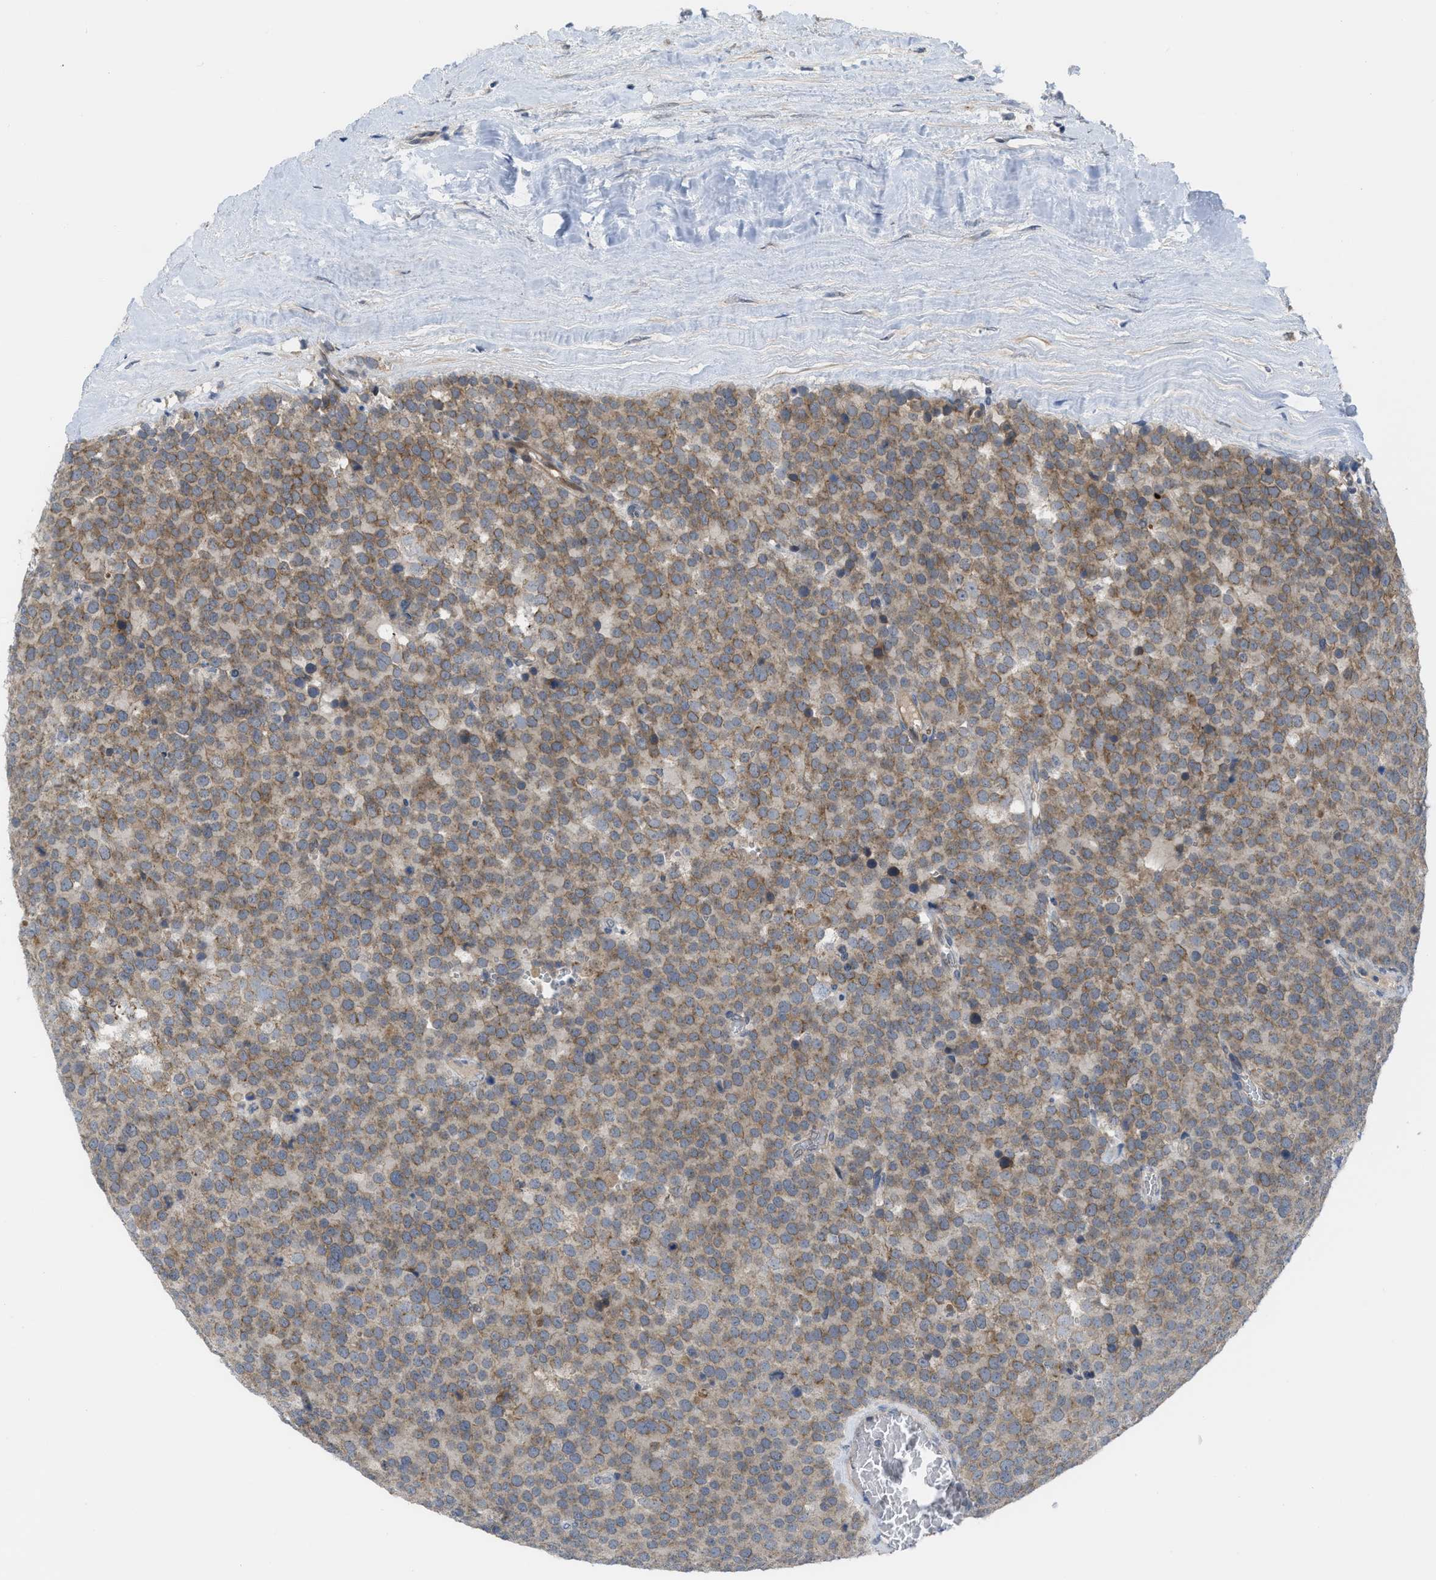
{"staining": {"intensity": "weak", "quantity": "25%-75%", "location": "cytoplasmic/membranous"}, "tissue": "testis cancer", "cell_type": "Tumor cells", "image_type": "cancer", "snomed": [{"axis": "morphology", "description": "Normal tissue, NOS"}, {"axis": "morphology", "description": "Seminoma, NOS"}, {"axis": "topography", "description": "Testis"}], "caption": "This is a photomicrograph of immunohistochemistry staining of seminoma (testis), which shows weak expression in the cytoplasmic/membranous of tumor cells.", "gene": "LDAF1", "patient": {"sex": "male", "age": 71}}